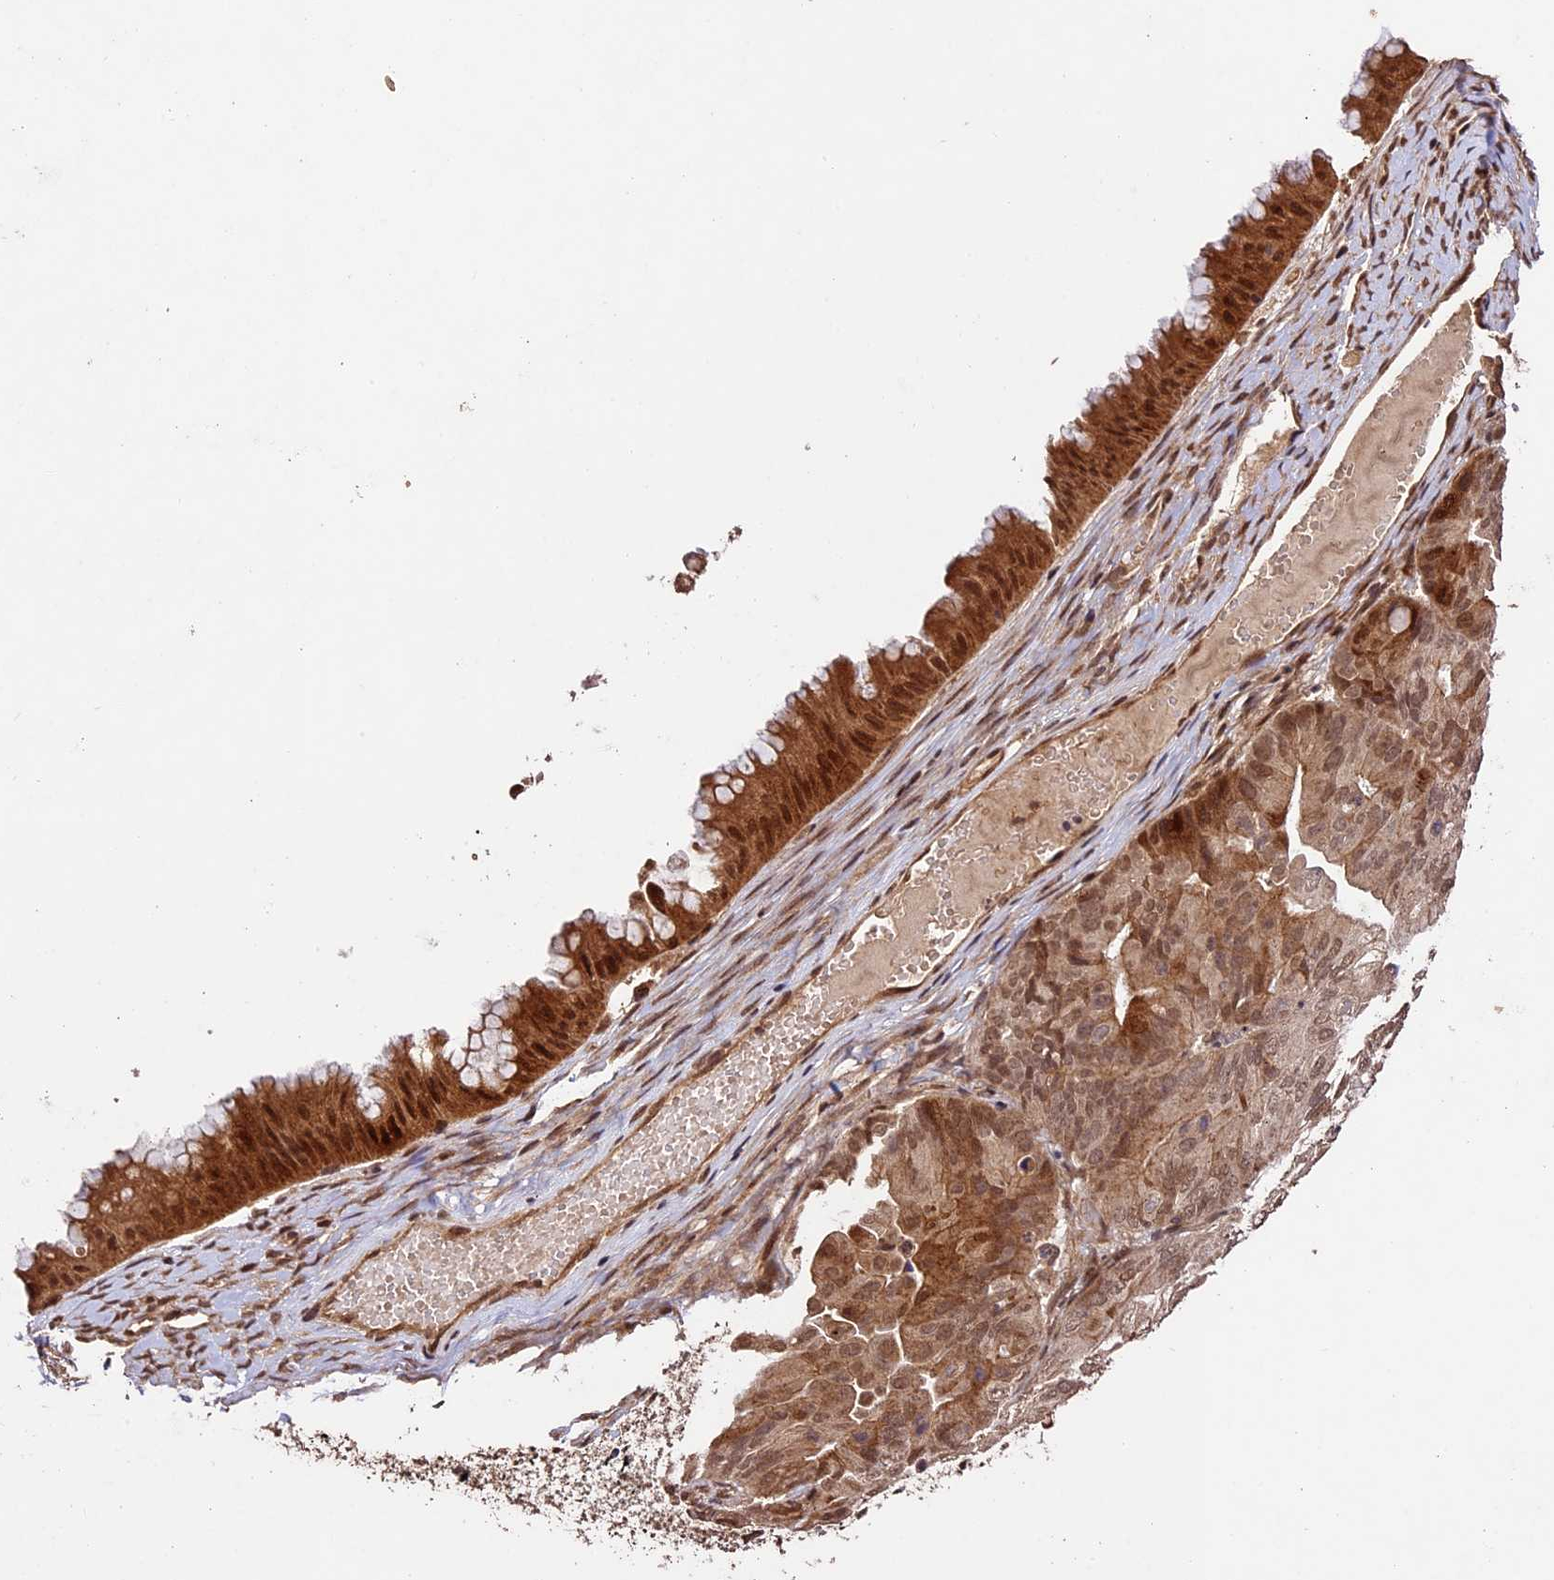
{"staining": {"intensity": "strong", "quantity": "25%-75%", "location": "cytoplasmic/membranous,nuclear"}, "tissue": "ovarian cancer", "cell_type": "Tumor cells", "image_type": "cancer", "snomed": [{"axis": "morphology", "description": "Cystadenocarcinoma, mucinous, NOS"}, {"axis": "topography", "description": "Ovary"}], "caption": "Immunohistochemical staining of human mucinous cystadenocarcinoma (ovarian) shows high levels of strong cytoplasmic/membranous and nuclear staining in about 25%-75% of tumor cells.", "gene": "CDKN2AIP", "patient": {"sex": "female", "age": 61}}